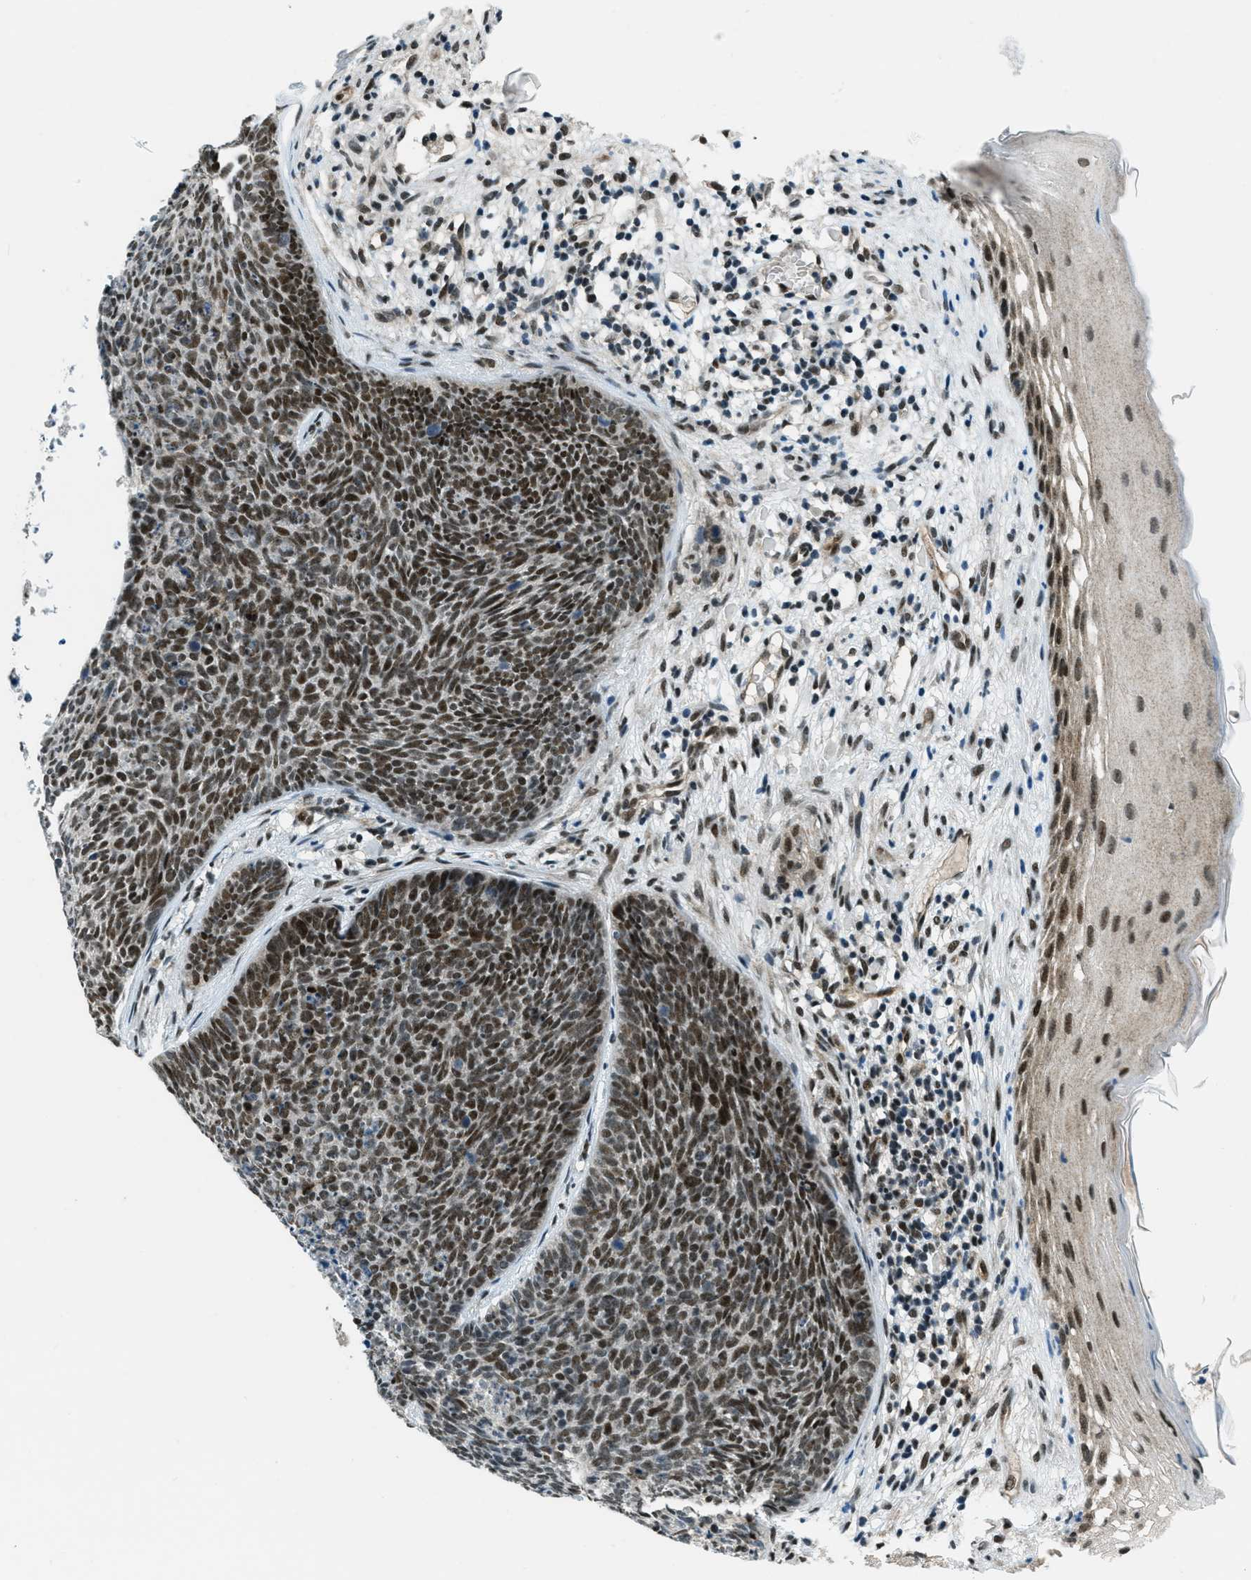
{"staining": {"intensity": "strong", "quantity": ">75%", "location": "nuclear"}, "tissue": "skin cancer", "cell_type": "Tumor cells", "image_type": "cancer", "snomed": [{"axis": "morphology", "description": "Basal cell carcinoma"}, {"axis": "topography", "description": "Skin"}], "caption": "Basal cell carcinoma (skin) was stained to show a protein in brown. There is high levels of strong nuclear expression in approximately >75% of tumor cells. Nuclei are stained in blue.", "gene": "KLF6", "patient": {"sex": "female", "age": 70}}